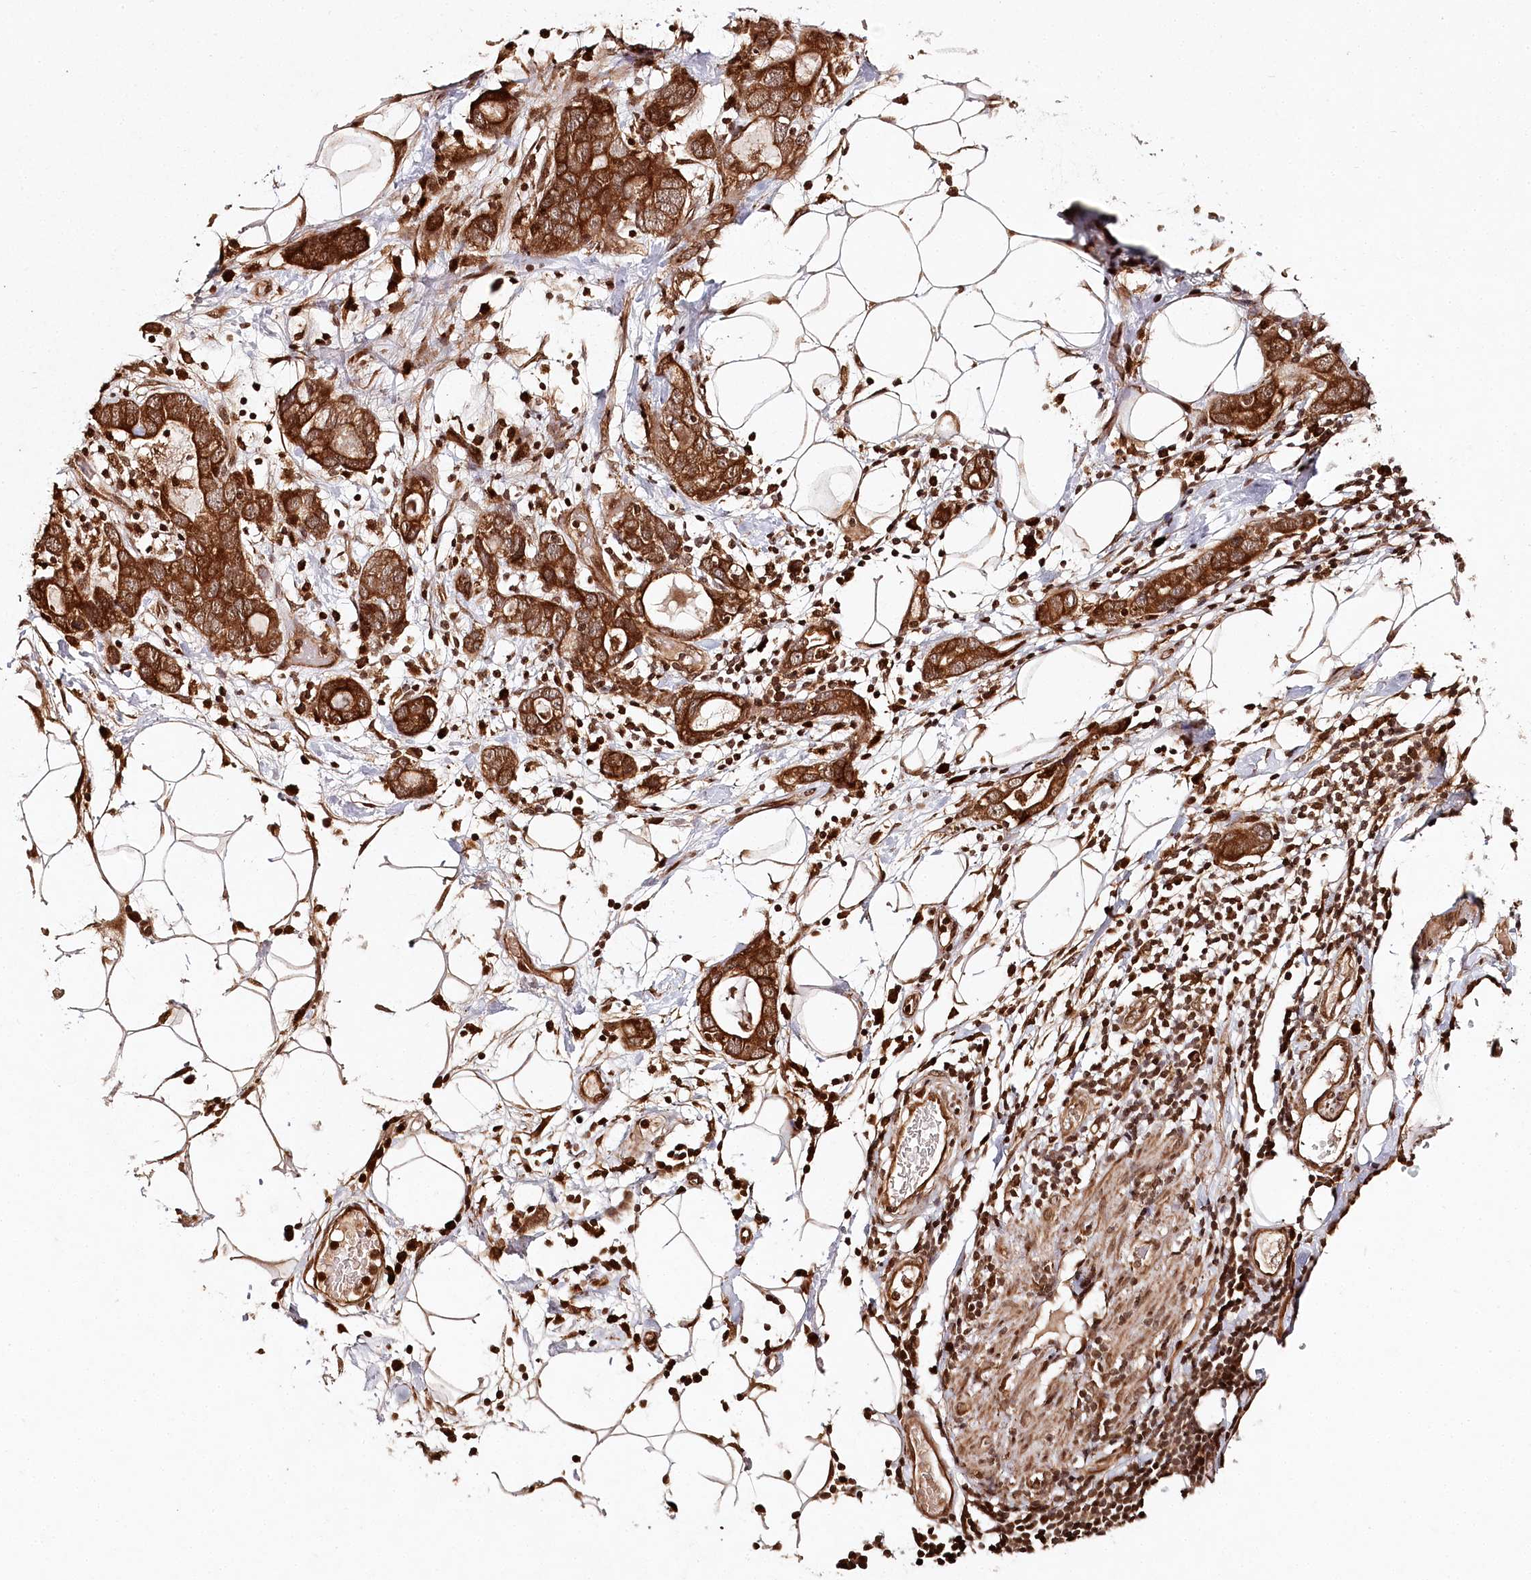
{"staining": {"intensity": "strong", "quantity": ">75%", "location": "cytoplasmic/membranous"}, "tissue": "stomach cancer", "cell_type": "Tumor cells", "image_type": "cancer", "snomed": [{"axis": "morphology", "description": "Adenocarcinoma, NOS"}, {"axis": "topography", "description": "Stomach, lower"}], "caption": "This is an image of immunohistochemistry staining of stomach adenocarcinoma, which shows strong staining in the cytoplasmic/membranous of tumor cells.", "gene": "ULK2", "patient": {"sex": "female", "age": 93}}